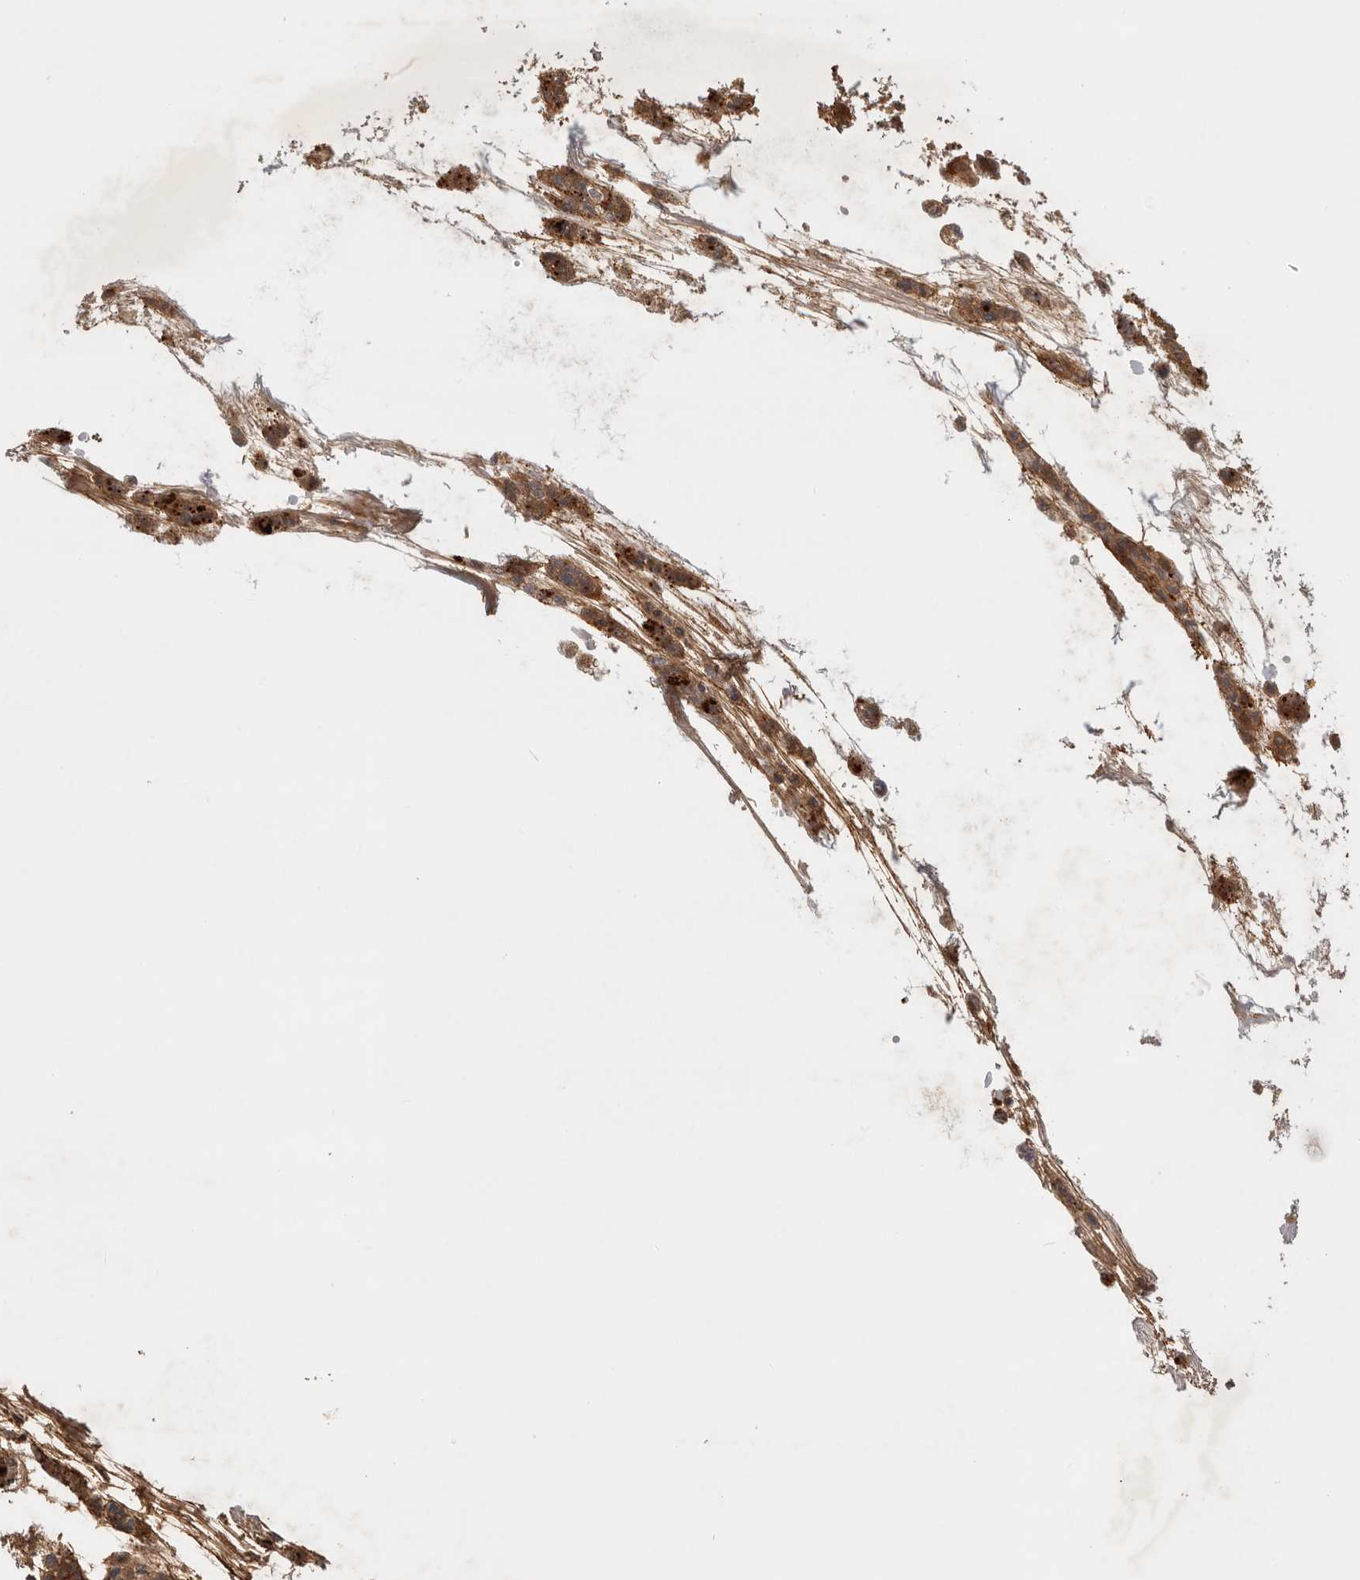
{"staining": {"intensity": "moderate", "quantity": ">75%", "location": "cytoplasmic/membranous"}, "tissue": "head and neck cancer", "cell_type": "Tumor cells", "image_type": "cancer", "snomed": [{"axis": "morphology", "description": "Adenocarcinoma, NOS"}, {"axis": "morphology", "description": "Adenoma, NOS"}, {"axis": "topography", "description": "Head-Neck"}], "caption": "DAB immunohistochemical staining of human adenocarcinoma (head and neck) displays moderate cytoplasmic/membranous protein positivity in approximately >75% of tumor cells.", "gene": "DCAF8", "patient": {"sex": "female", "age": 55}}